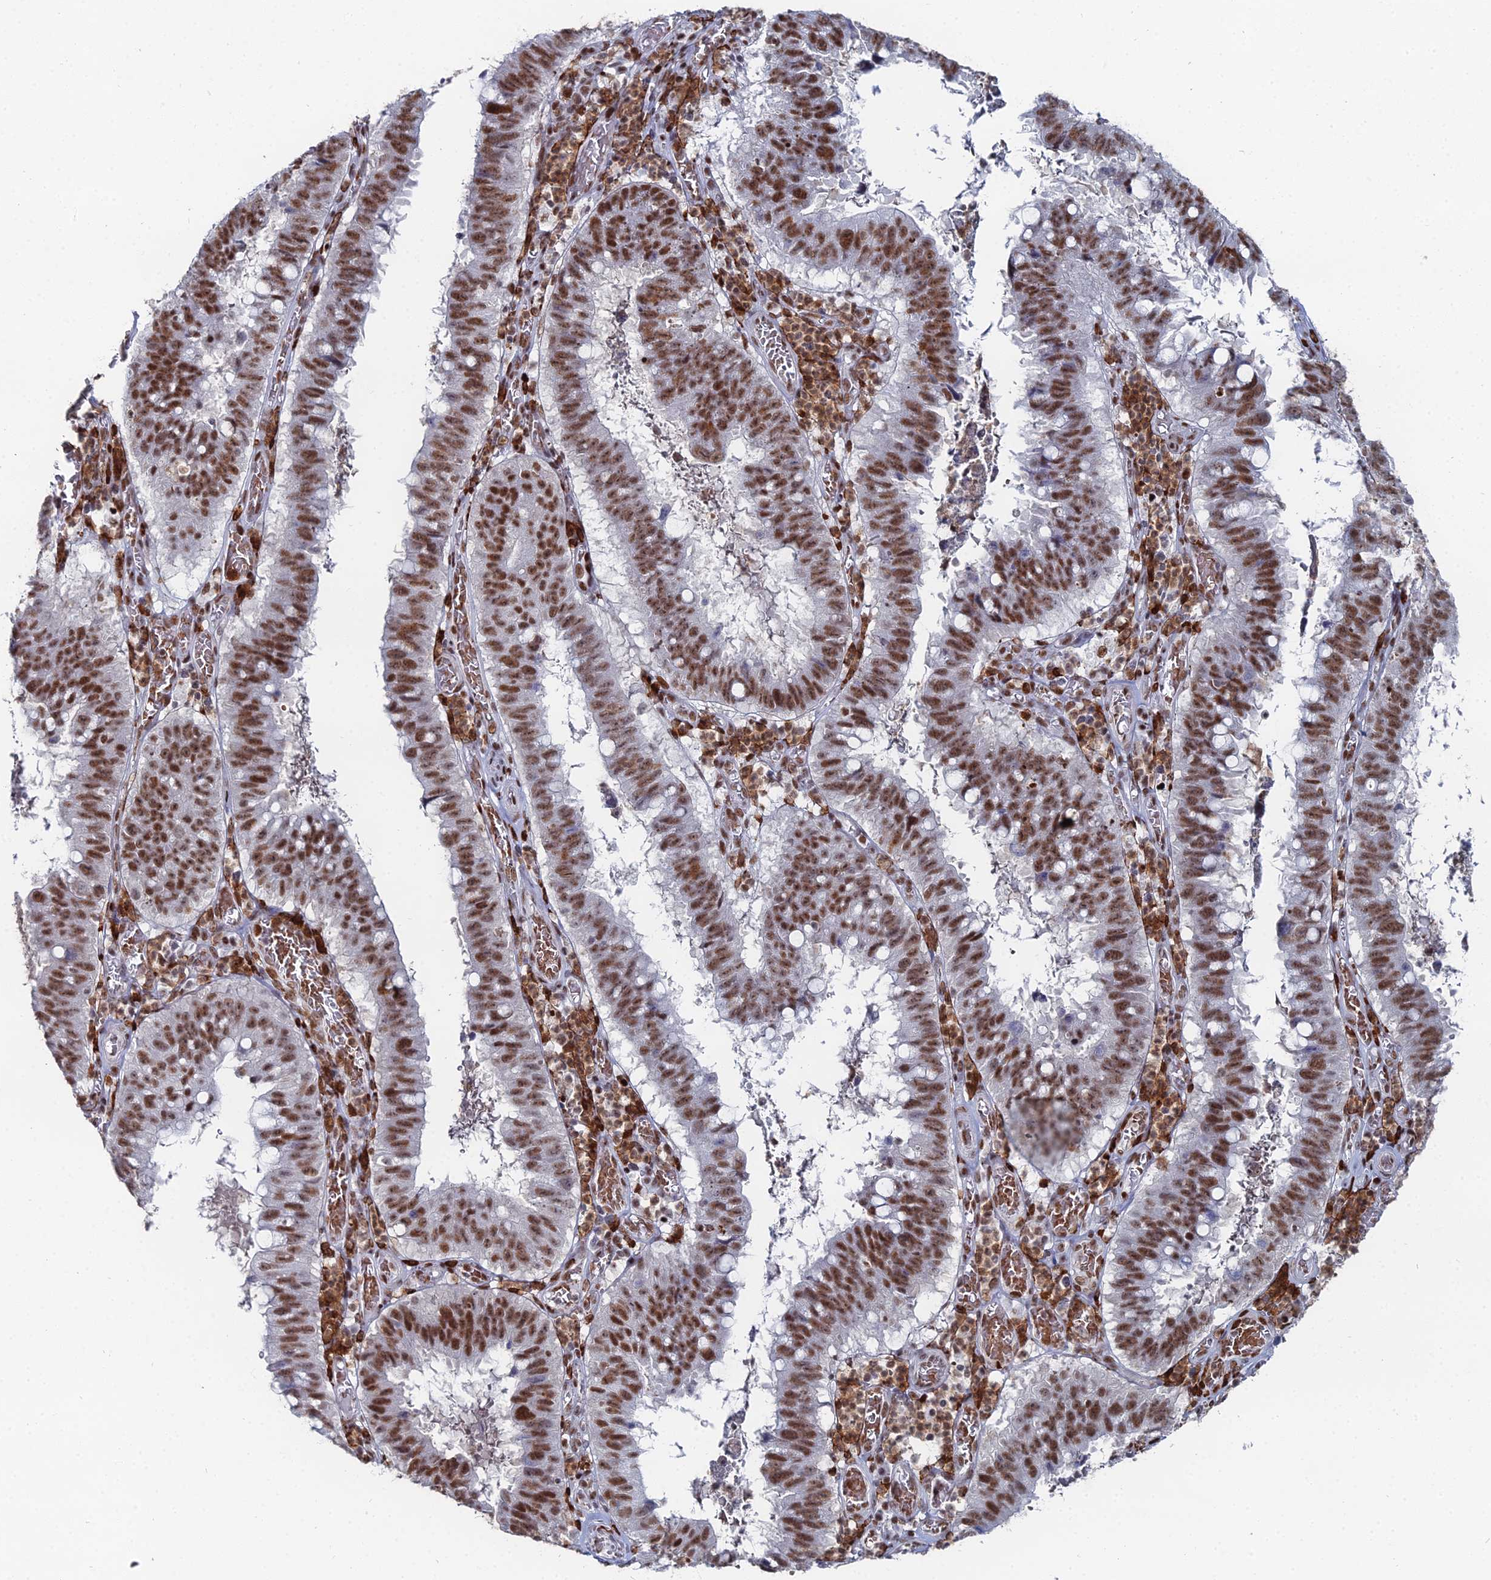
{"staining": {"intensity": "strong", "quantity": ">75%", "location": "nuclear"}, "tissue": "stomach cancer", "cell_type": "Tumor cells", "image_type": "cancer", "snomed": [{"axis": "morphology", "description": "Adenocarcinoma, NOS"}, {"axis": "topography", "description": "Stomach"}], "caption": "Strong nuclear protein expression is identified in approximately >75% of tumor cells in stomach cancer (adenocarcinoma).", "gene": "GSC2", "patient": {"sex": "male", "age": 59}}